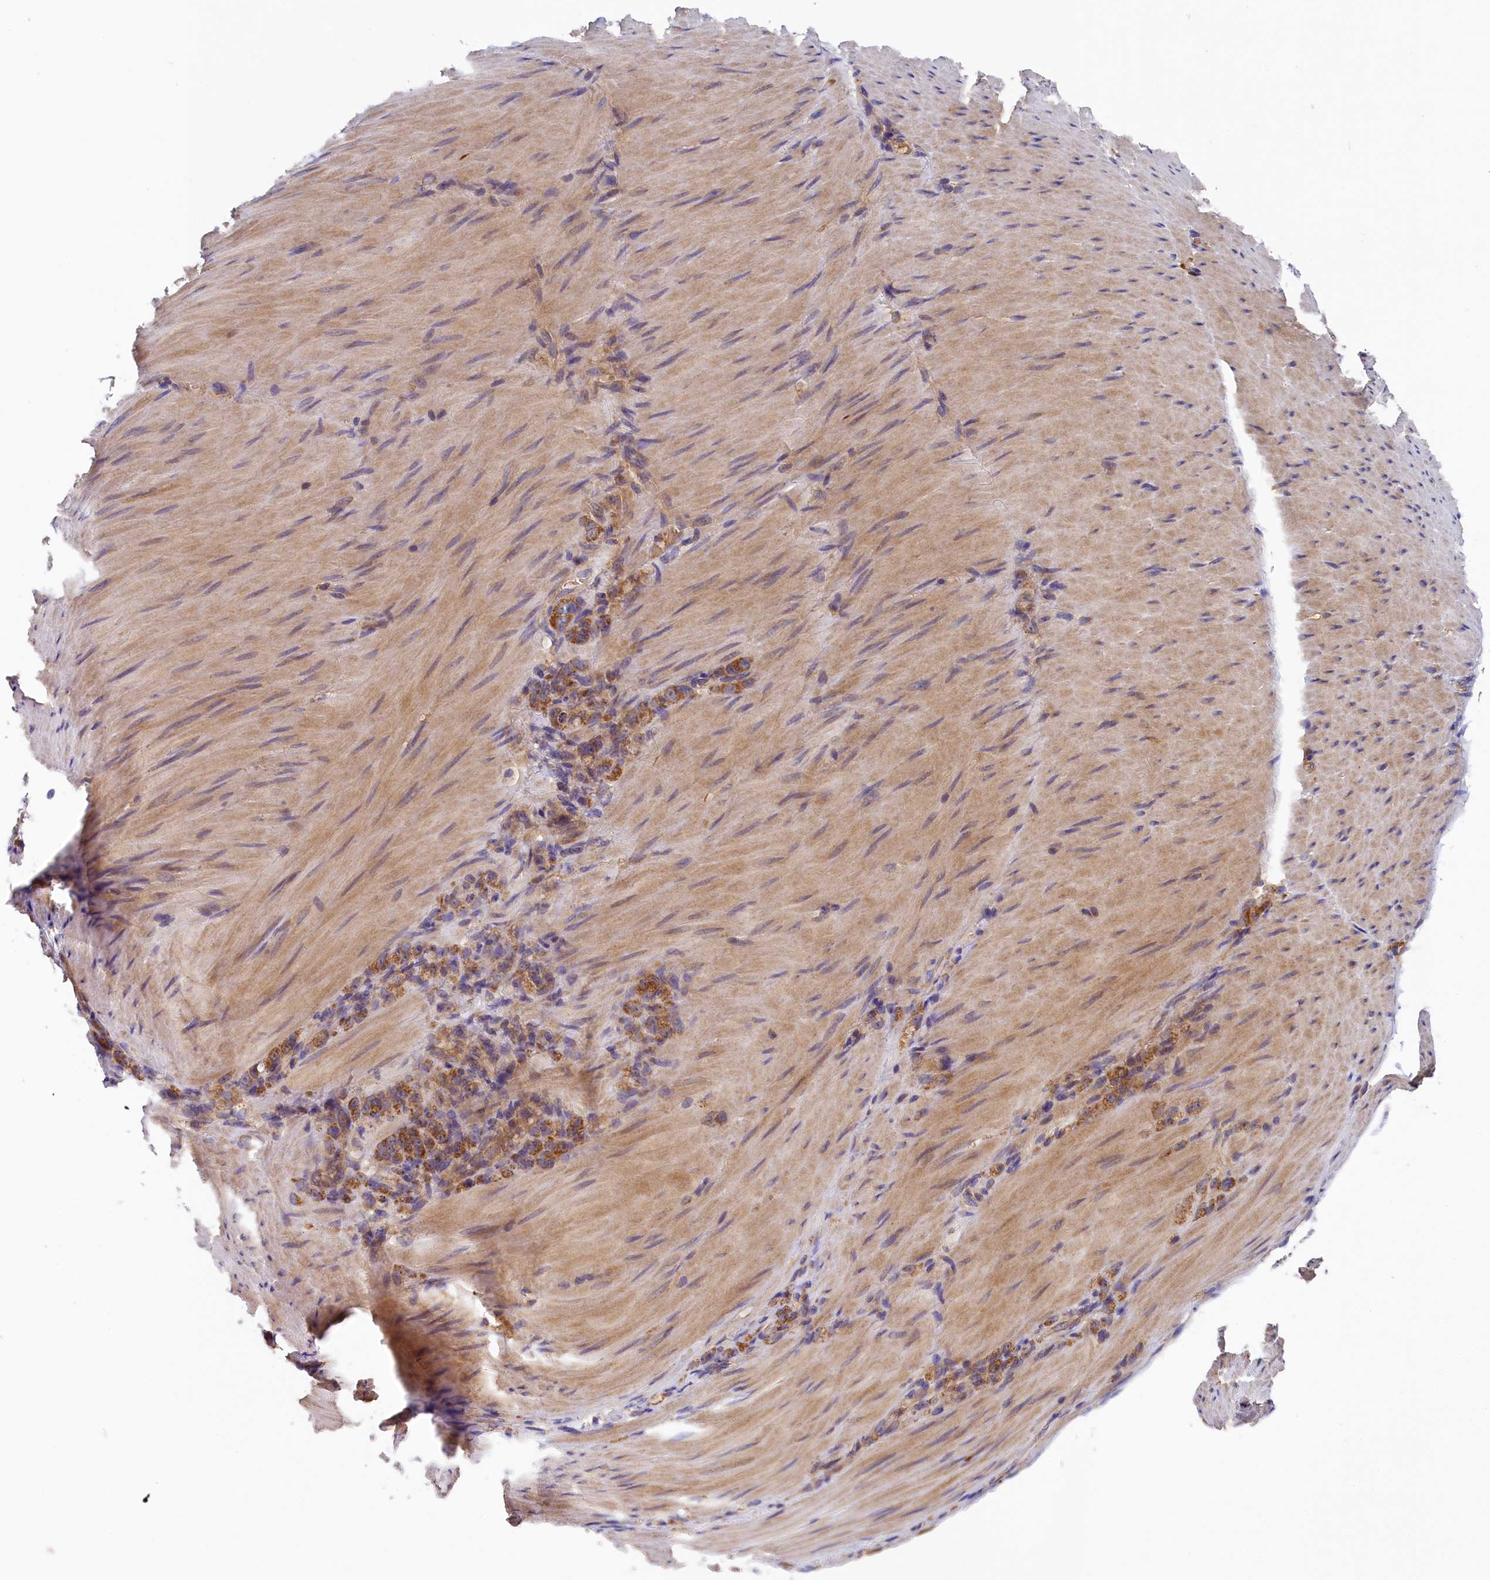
{"staining": {"intensity": "moderate", "quantity": ">75%", "location": "cytoplasmic/membranous"}, "tissue": "stomach cancer", "cell_type": "Tumor cells", "image_type": "cancer", "snomed": [{"axis": "morphology", "description": "Normal tissue, NOS"}, {"axis": "morphology", "description": "Adenocarcinoma, NOS"}, {"axis": "topography", "description": "Stomach"}], "caption": "Immunohistochemical staining of stomach cancer (adenocarcinoma) shows moderate cytoplasmic/membranous protein expression in about >75% of tumor cells.", "gene": "SEC31B", "patient": {"sex": "male", "age": 82}}